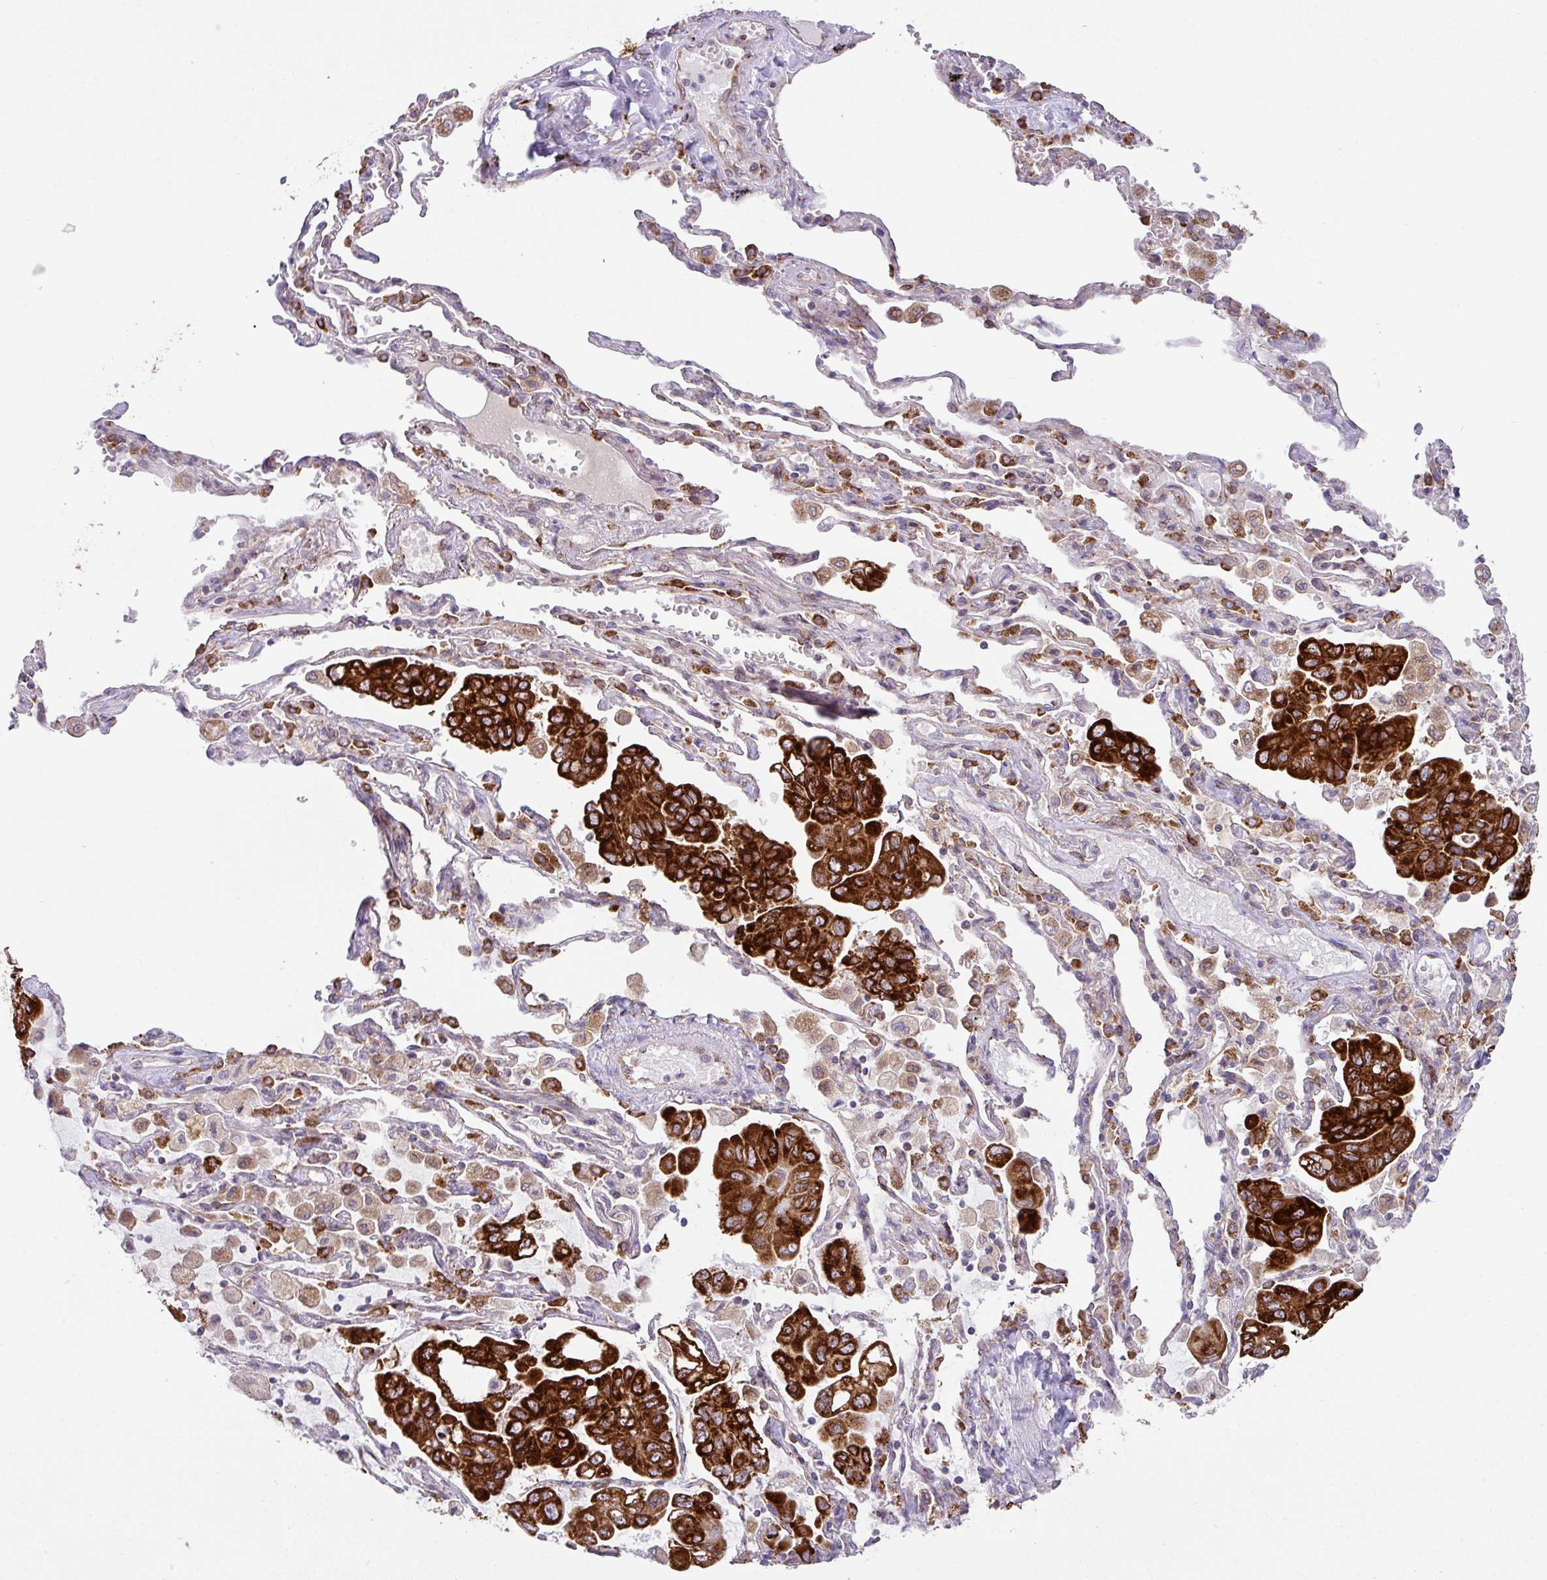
{"staining": {"intensity": "strong", "quantity": ">75%", "location": "cytoplasmic/membranous"}, "tissue": "lung cancer", "cell_type": "Tumor cells", "image_type": "cancer", "snomed": [{"axis": "morphology", "description": "Adenocarcinoma, NOS"}, {"axis": "topography", "description": "Lung"}], "caption": "A high-resolution micrograph shows immunohistochemistry staining of lung adenocarcinoma, which displays strong cytoplasmic/membranous positivity in about >75% of tumor cells. (Stains: DAB (3,3'-diaminobenzidine) in brown, nuclei in blue, Microscopy: brightfield microscopy at high magnification).", "gene": "SLC39A7", "patient": {"sex": "male", "age": 64}}